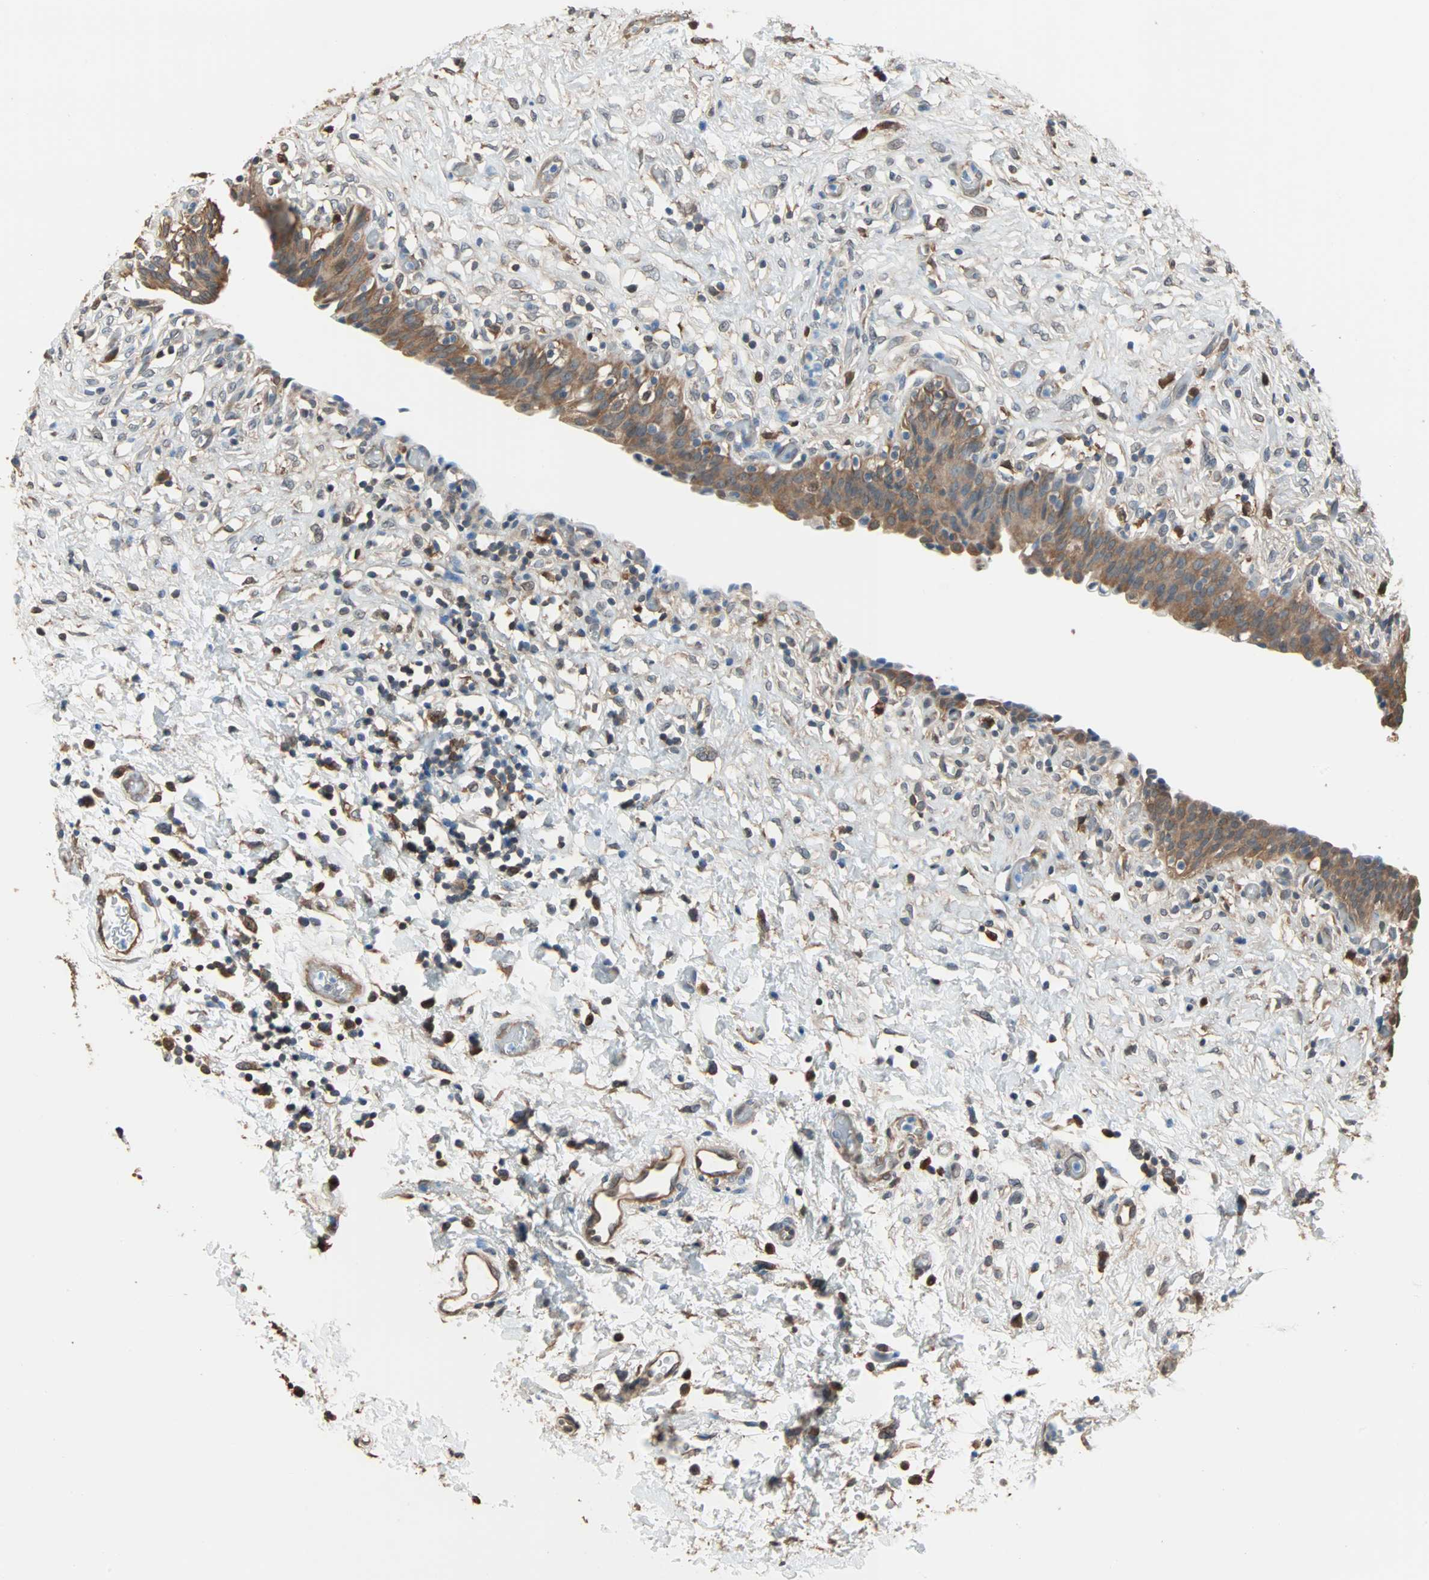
{"staining": {"intensity": "moderate", "quantity": ">75%", "location": "cytoplasmic/membranous"}, "tissue": "urinary bladder", "cell_type": "Urothelial cells", "image_type": "normal", "snomed": [{"axis": "morphology", "description": "Normal tissue, NOS"}, {"axis": "topography", "description": "Urinary bladder"}], "caption": "Urinary bladder stained with IHC shows moderate cytoplasmic/membranous positivity in approximately >75% of urothelial cells.", "gene": "PRDX1", "patient": {"sex": "male", "age": 51}}